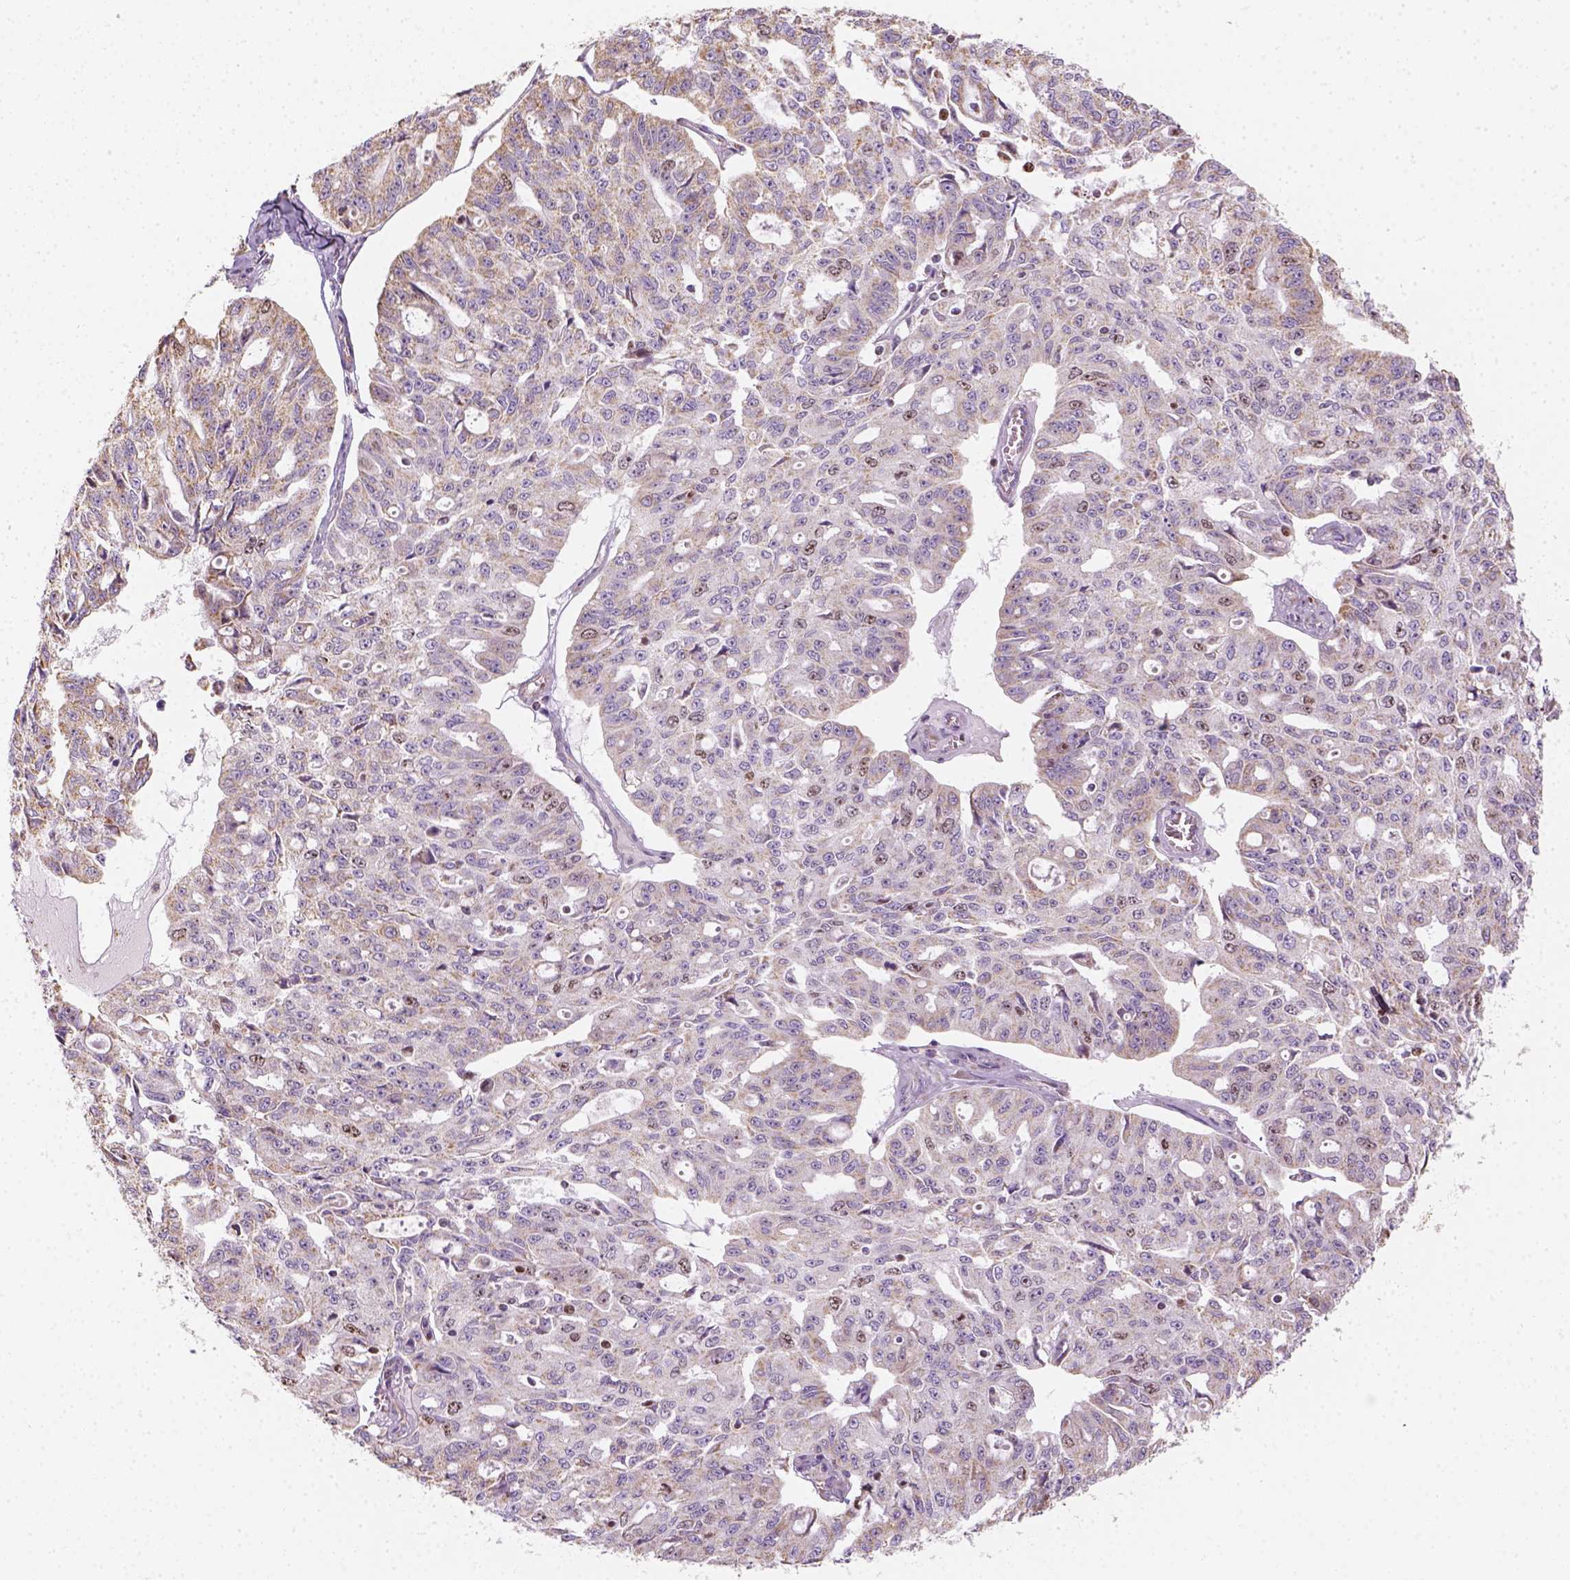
{"staining": {"intensity": "moderate", "quantity": "25%-75%", "location": "cytoplasmic/membranous"}, "tissue": "ovarian cancer", "cell_type": "Tumor cells", "image_type": "cancer", "snomed": [{"axis": "morphology", "description": "Carcinoma, endometroid"}, {"axis": "topography", "description": "Ovary"}], "caption": "This is an image of immunohistochemistry (IHC) staining of ovarian cancer (endometroid carcinoma), which shows moderate expression in the cytoplasmic/membranous of tumor cells.", "gene": "LCA5", "patient": {"sex": "female", "age": 65}}